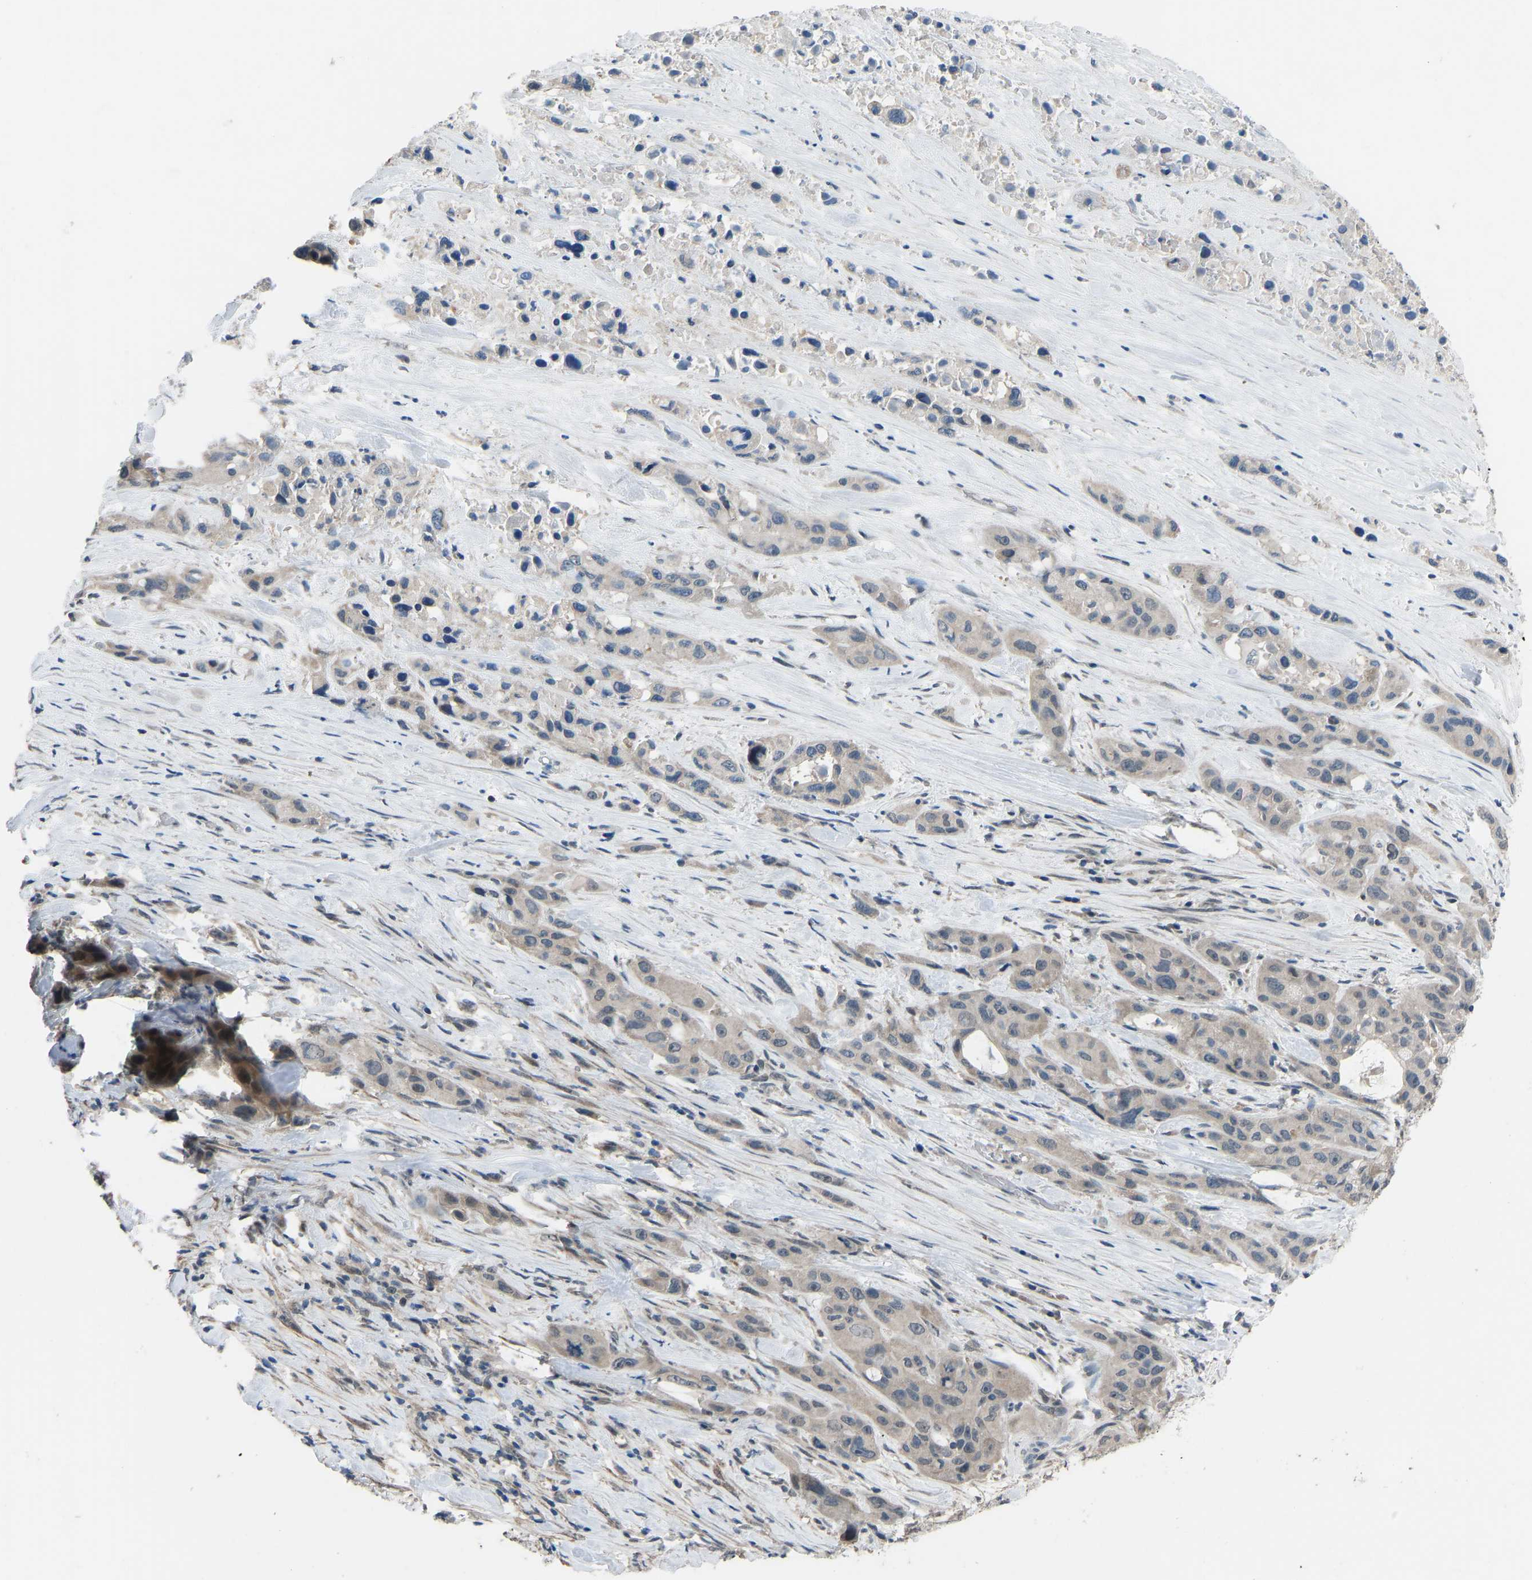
{"staining": {"intensity": "weak", "quantity": ">75%", "location": "cytoplasmic/membranous"}, "tissue": "pancreatic cancer", "cell_type": "Tumor cells", "image_type": "cancer", "snomed": [{"axis": "morphology", "description": "Adenocarcinoma, NOS"}, {"axis": "topography", "description": "Pancreas"}], "caption": "The histopathology image reveals staining of pancreatic cancer, revealing weak cytoplasmic/membranous protein positivity (brown color) within tumor cells.", "gene": "CDK2AP1", "patient": {"sex": "male", "age": 53}}